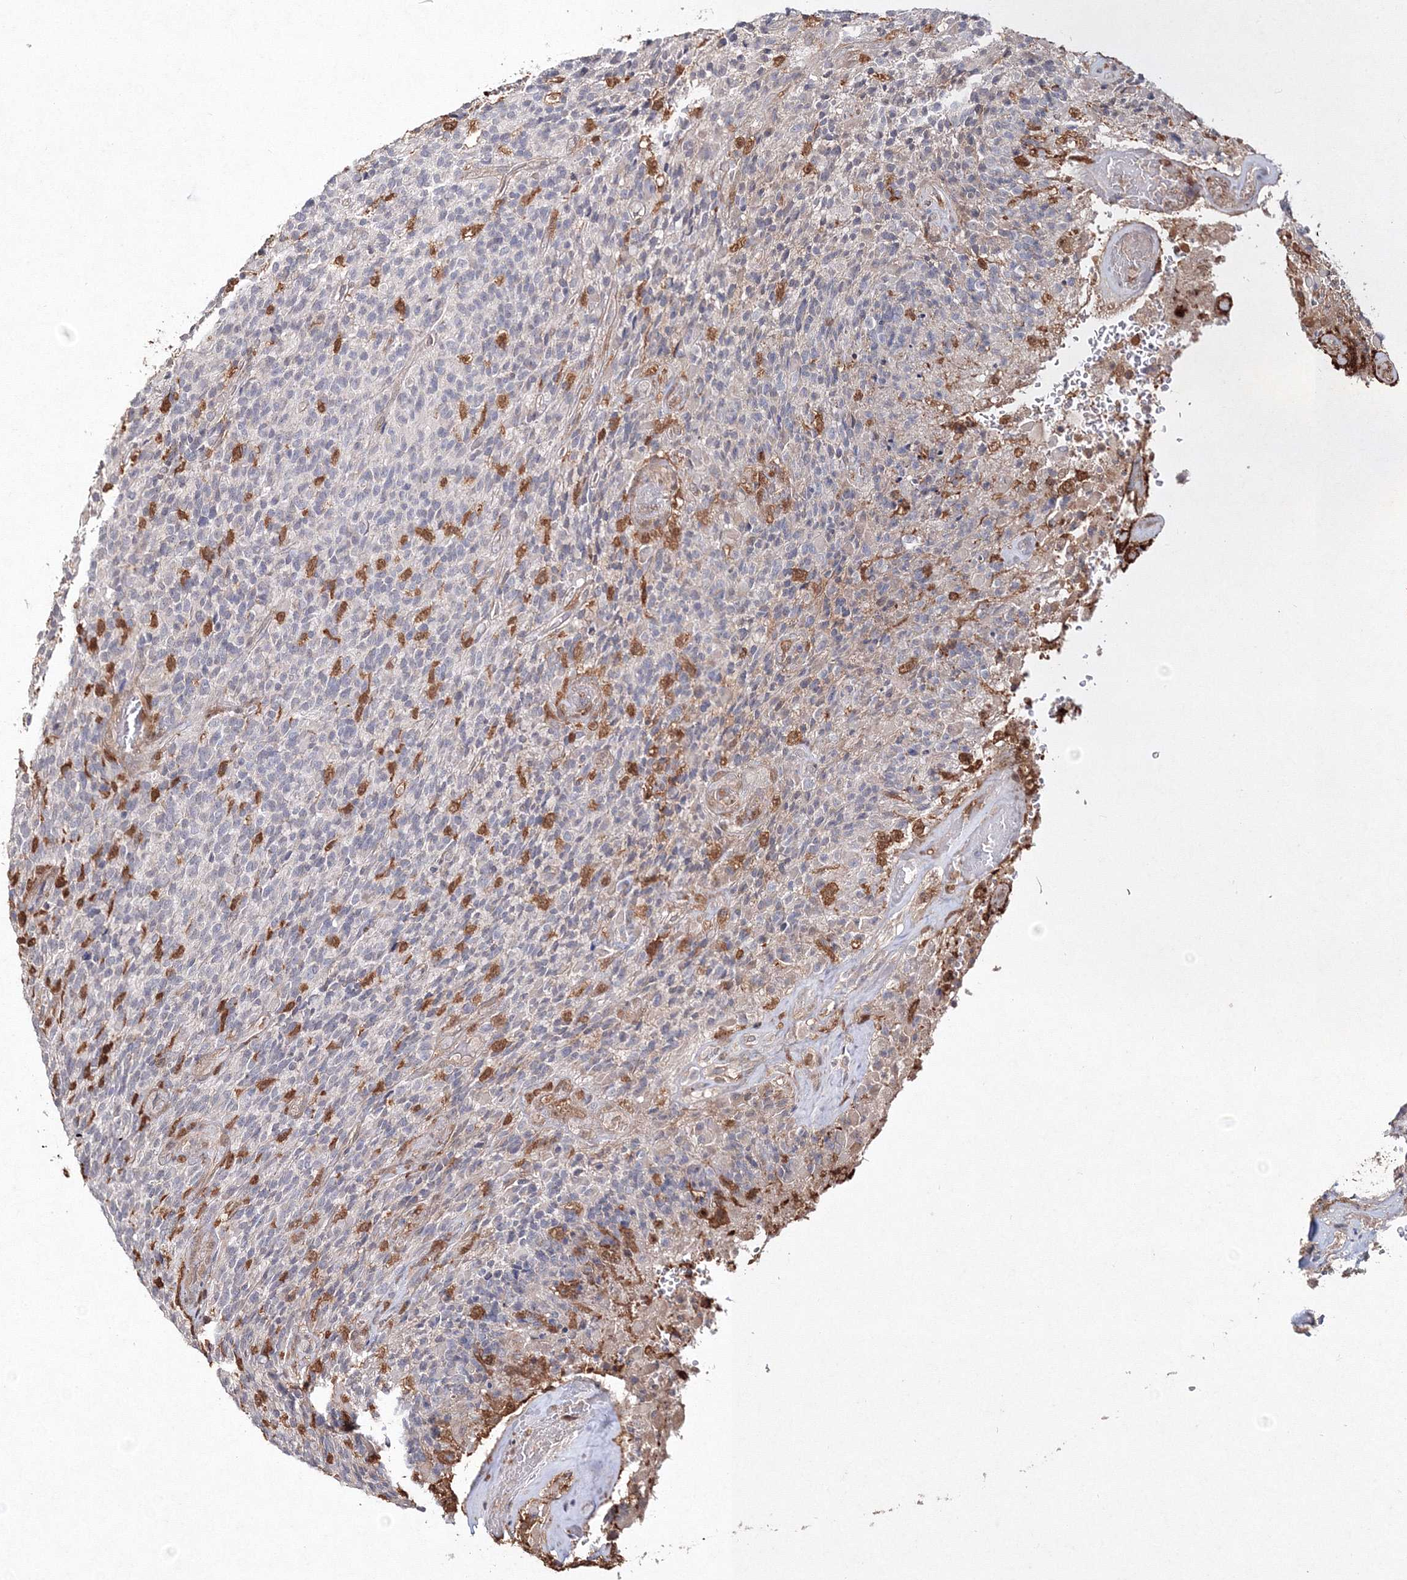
{"staining": {"intensity": "negative", "quantity": "none", "location": "none"}, "tissue": "glioma", "cell_type": "Tumor cells", "image_type": "cancer", "snomed": [{"axis": "morphology", "description": "Glioma, malignant, High grade"}, {"axis": "topography", "description": "Brain"}], "caption": "Tumor cells show no significant protein expression in high-grade glioma (malignant).", "gene": "S100A11", "patient": {"sex": "male", "age": 71}}